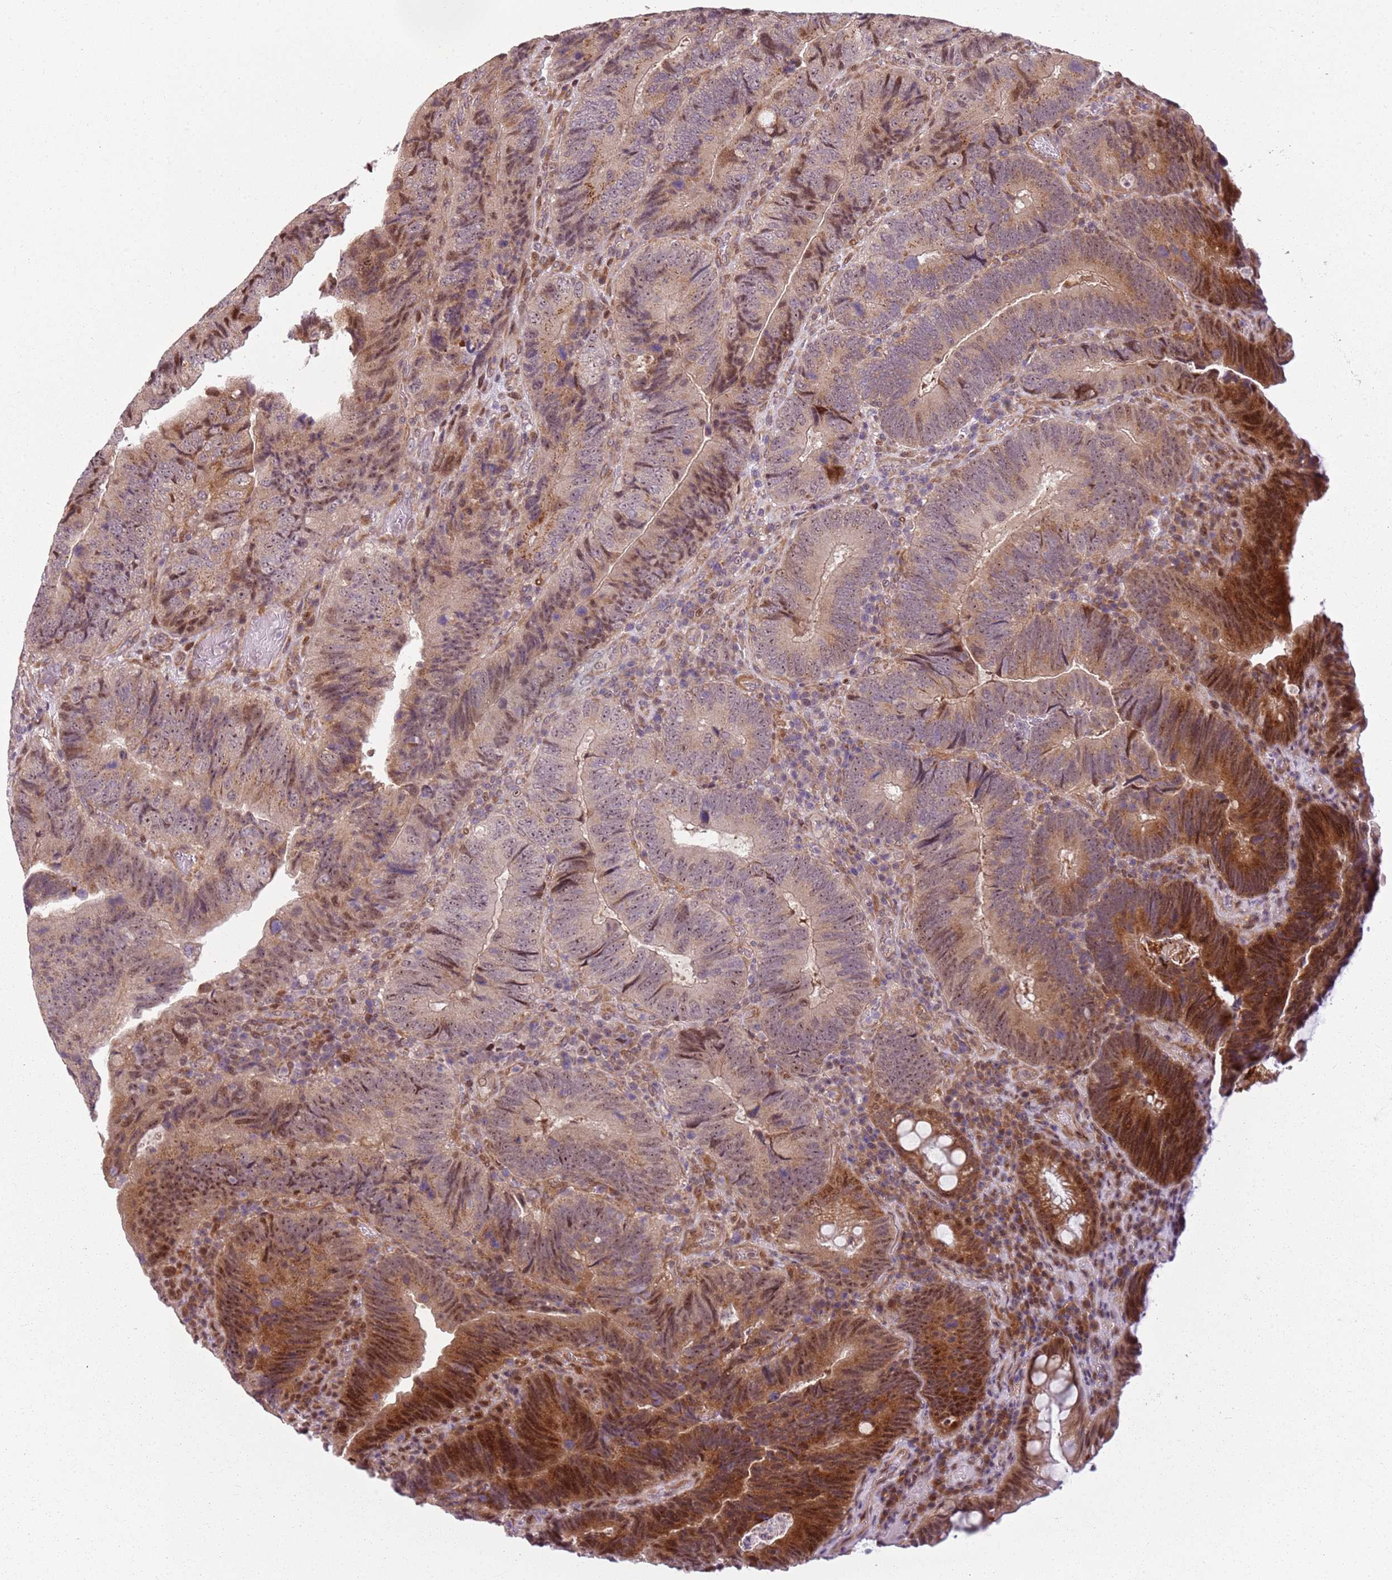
{"staining": {"intensity": "moderate", "quantity": ">75%", "location": "cytoplasmic/membranous,nuclear"}, "tissue": "colorectal cancer", "cell_type": "Tumor cells", "image_type": "cancer", "snomed": [{"axis": "morphology", "description": "Adenocarcinoma, NOS"}, {"axis": "topography", "description": "Colon"}], "caption": "Human colorectal adenocarcinoma stained for a protein (brown) shows moderate cytoplasmic/membranous and nuclear positive staining in approximately >75% of tumor cells.", "gene": "CHURC1", "patient": {"sex": "female", "age": 67}}